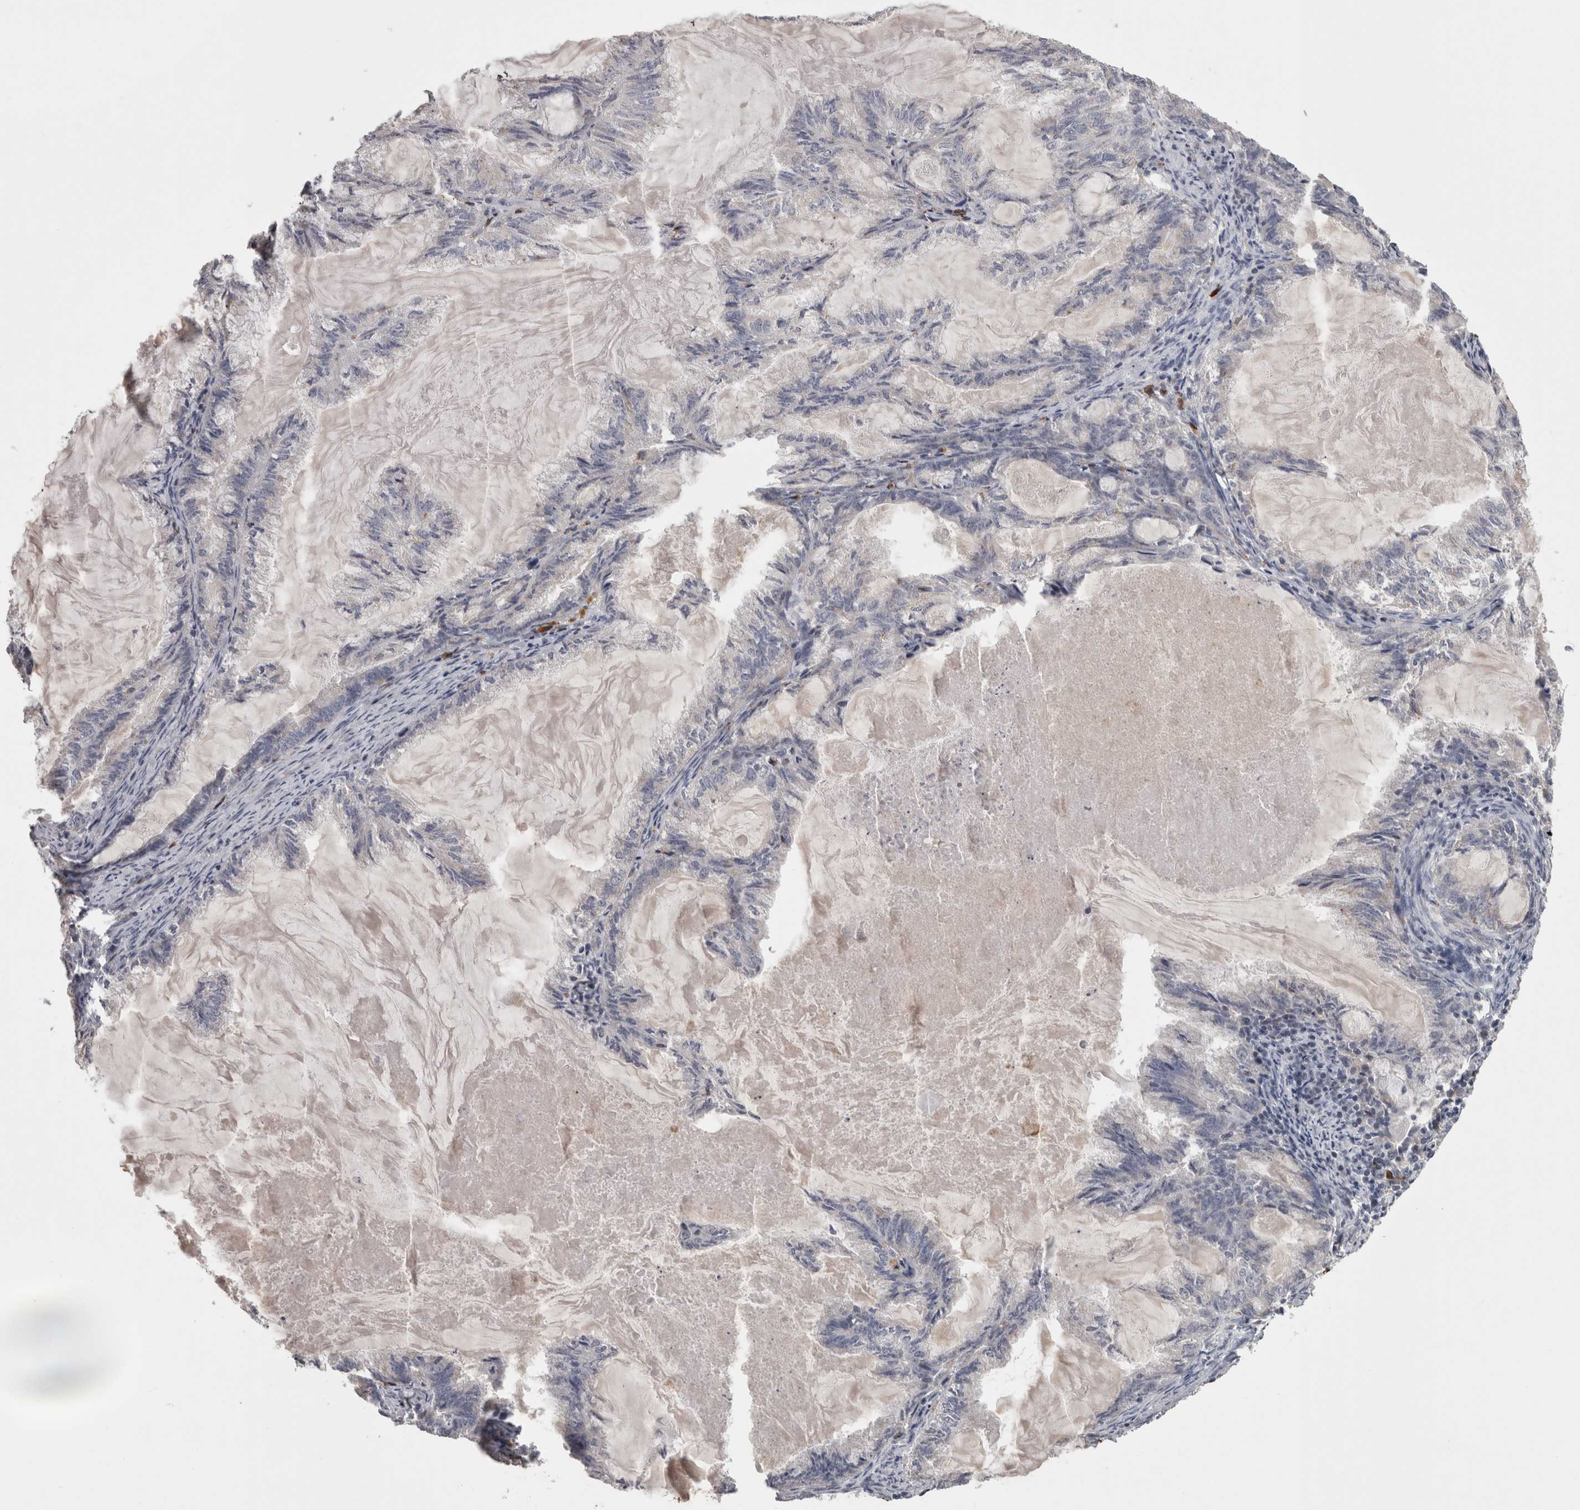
{"staining": {"intensity": "negative", "quantity": "none", "location": "none"}, "tissue": "endometrial cancer", "cell_type": "Tumor cells", "image_type": "cancer", "snomed": [{"axis": "morphology", "description": "Adenocarcinoma, NOS"}, {"axis": "topography", "description": "Endometrium"}], "caption": "Immunohistochemical staining of endometrial cancer displays no significant expression in tumor cells.", "gene": "PCM1", "patient": {"sex": "female", "age": 86}}